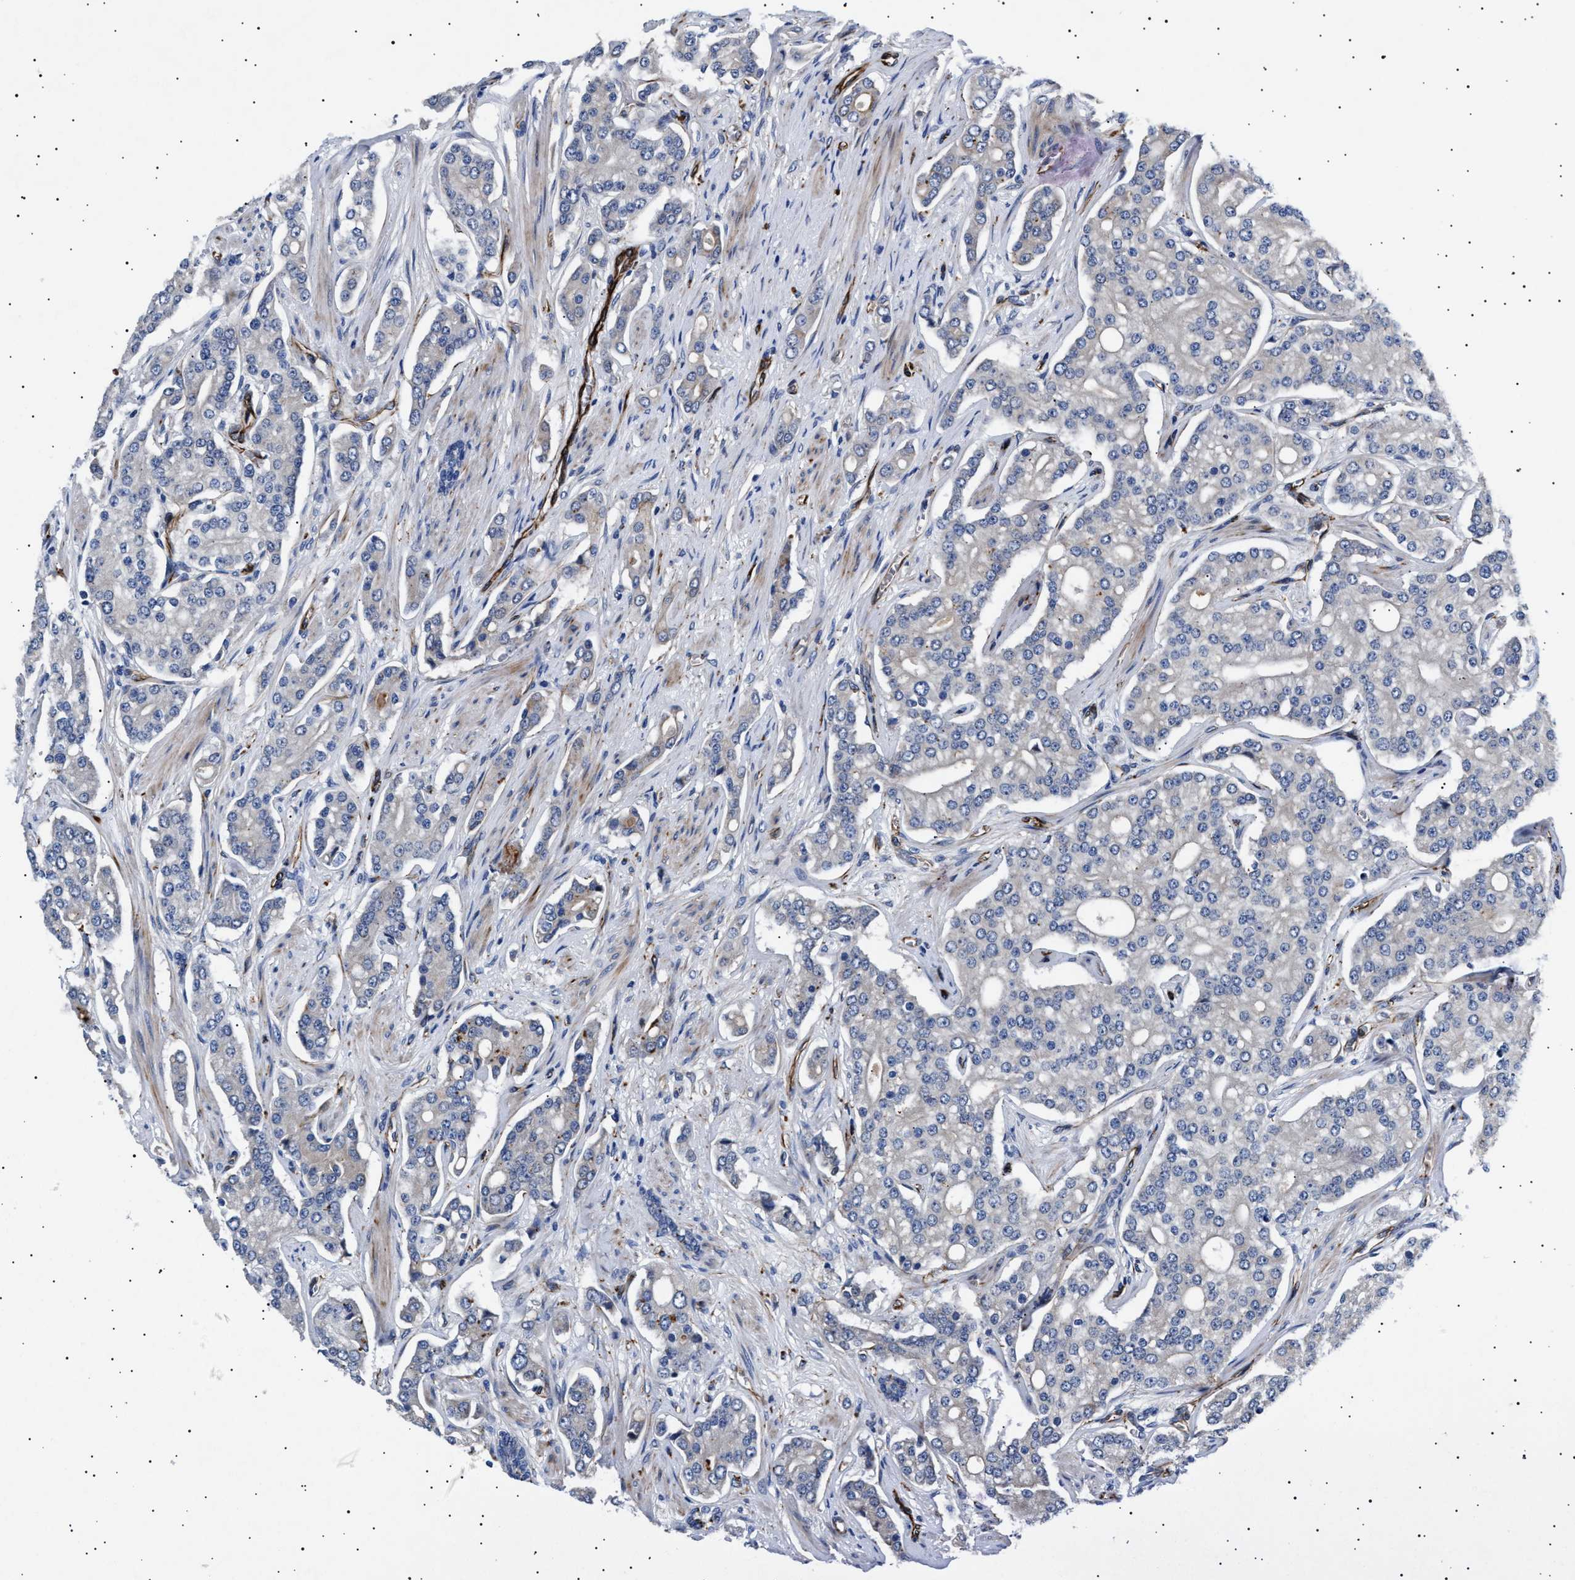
{"staining": {"intensity": "weak", "quantity": "<25%", "location": "cytoplasmic/membranous"}, "tissue": "prostate cancer", "cell_type": "Tumor cells", "image_type": "cancer", "snomed": [{"axis": "morphology", "description": "Adenocarcinoma, High grade"}, {"axis": "topography", "description": "Prostate"}], "caption": "IHC micrograph of prostate cancer (high-grade adenocarcinoma) stained for a protein (brown), which reveals no positivity in tumor cells.", "gene": "OLFML2A", "patient": {"sex": "male", "age": 71}}